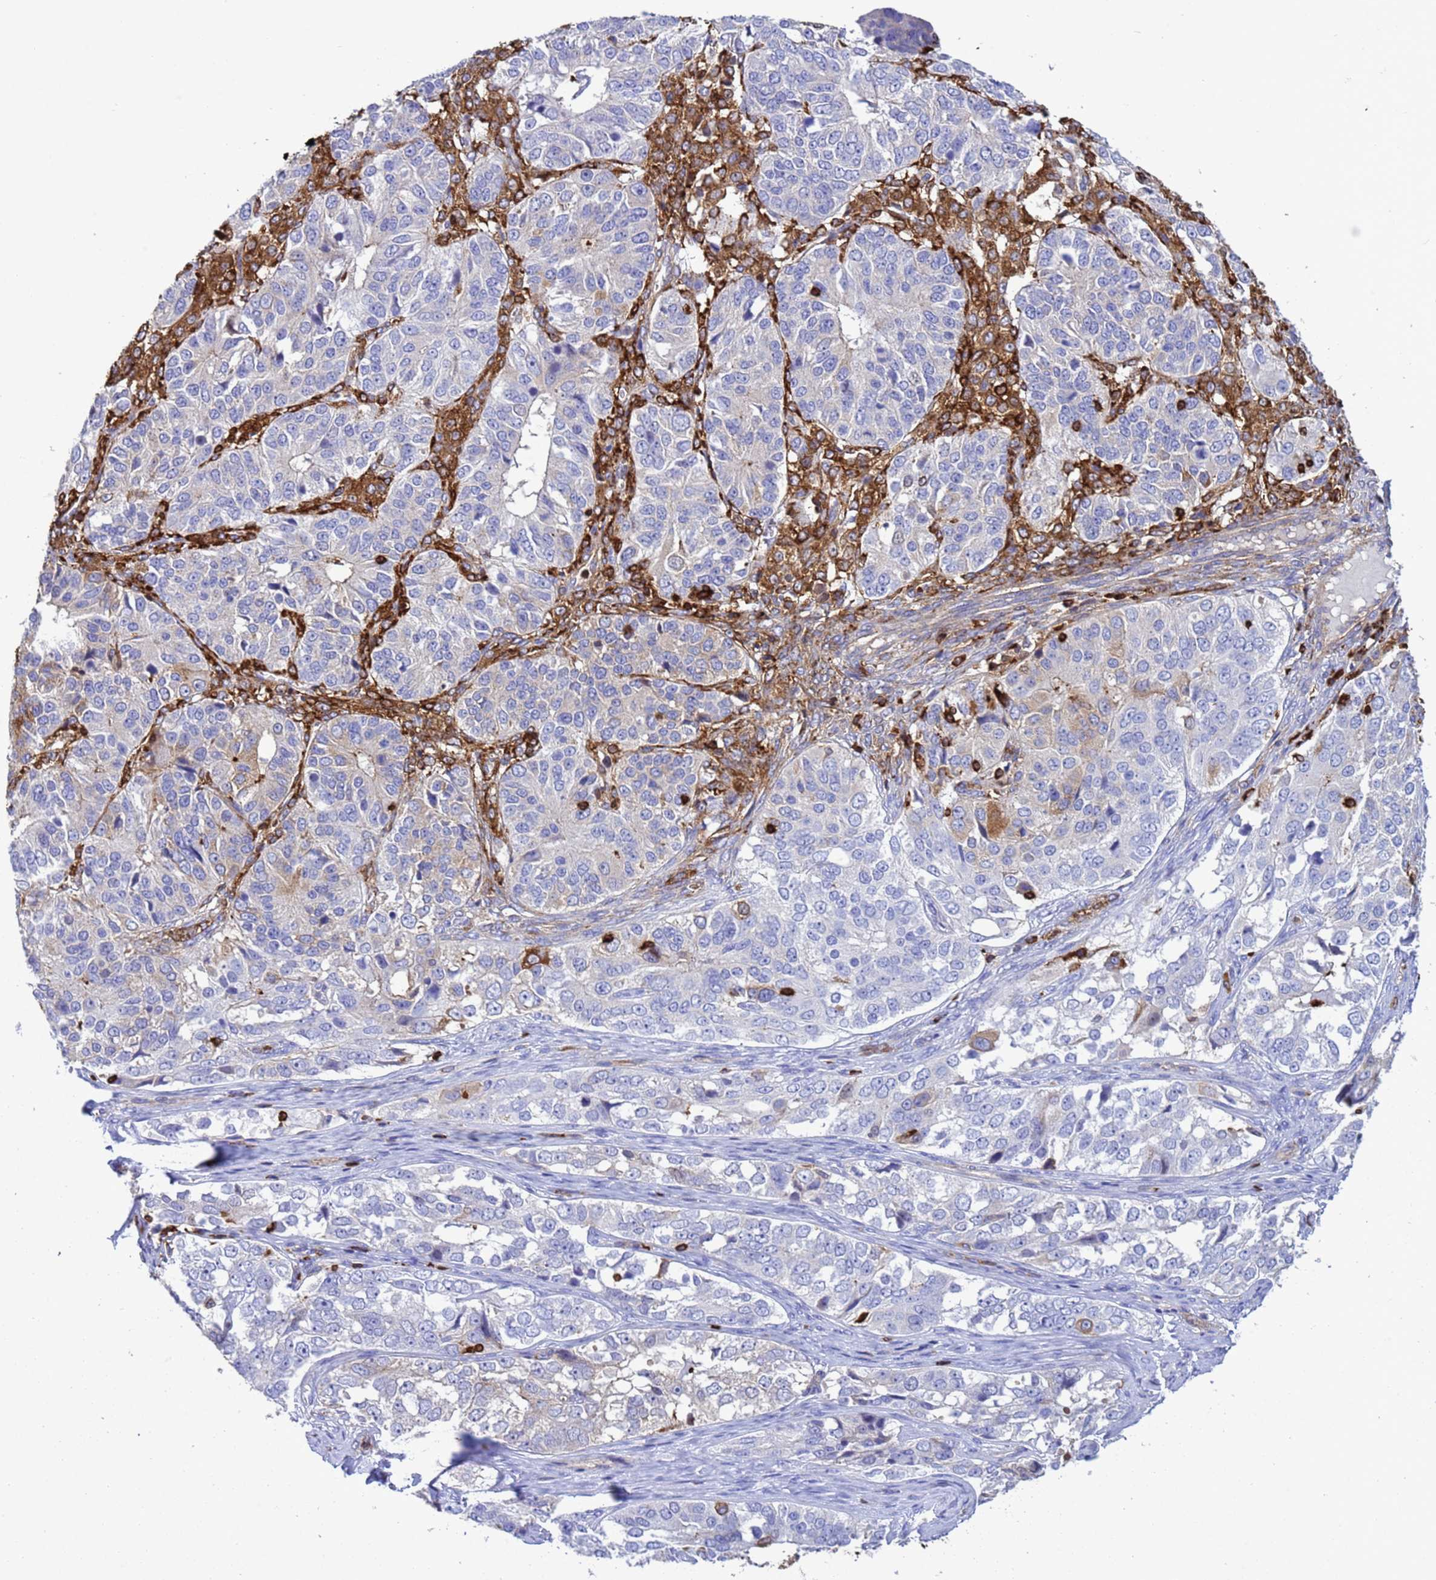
{"staining": {"intensity": "strong", "quantity": "<25%", "location": "cytoplasmic/membranous"}, "tissue": "ovarian cancer", "cell_type": "Tumor cells", "image_type": "cancer", "snomed": [{"axis": "morphology", "description": "Carcinoma, endometroid"}, {"axis": "topography", "description": "Ovary"}], "caption": "Immunohistochemical staining of human ovarian cancer shows medium levels of strong cytoplasmic/membranous protein expression in approximately <25% of tumor cells. Using DAB (brown) and hematoxylin (blue) stains, captured at high magnification using brightfield microscopy.", "gene": "EZR", "patient": {"sex": "female", "age": 51}}